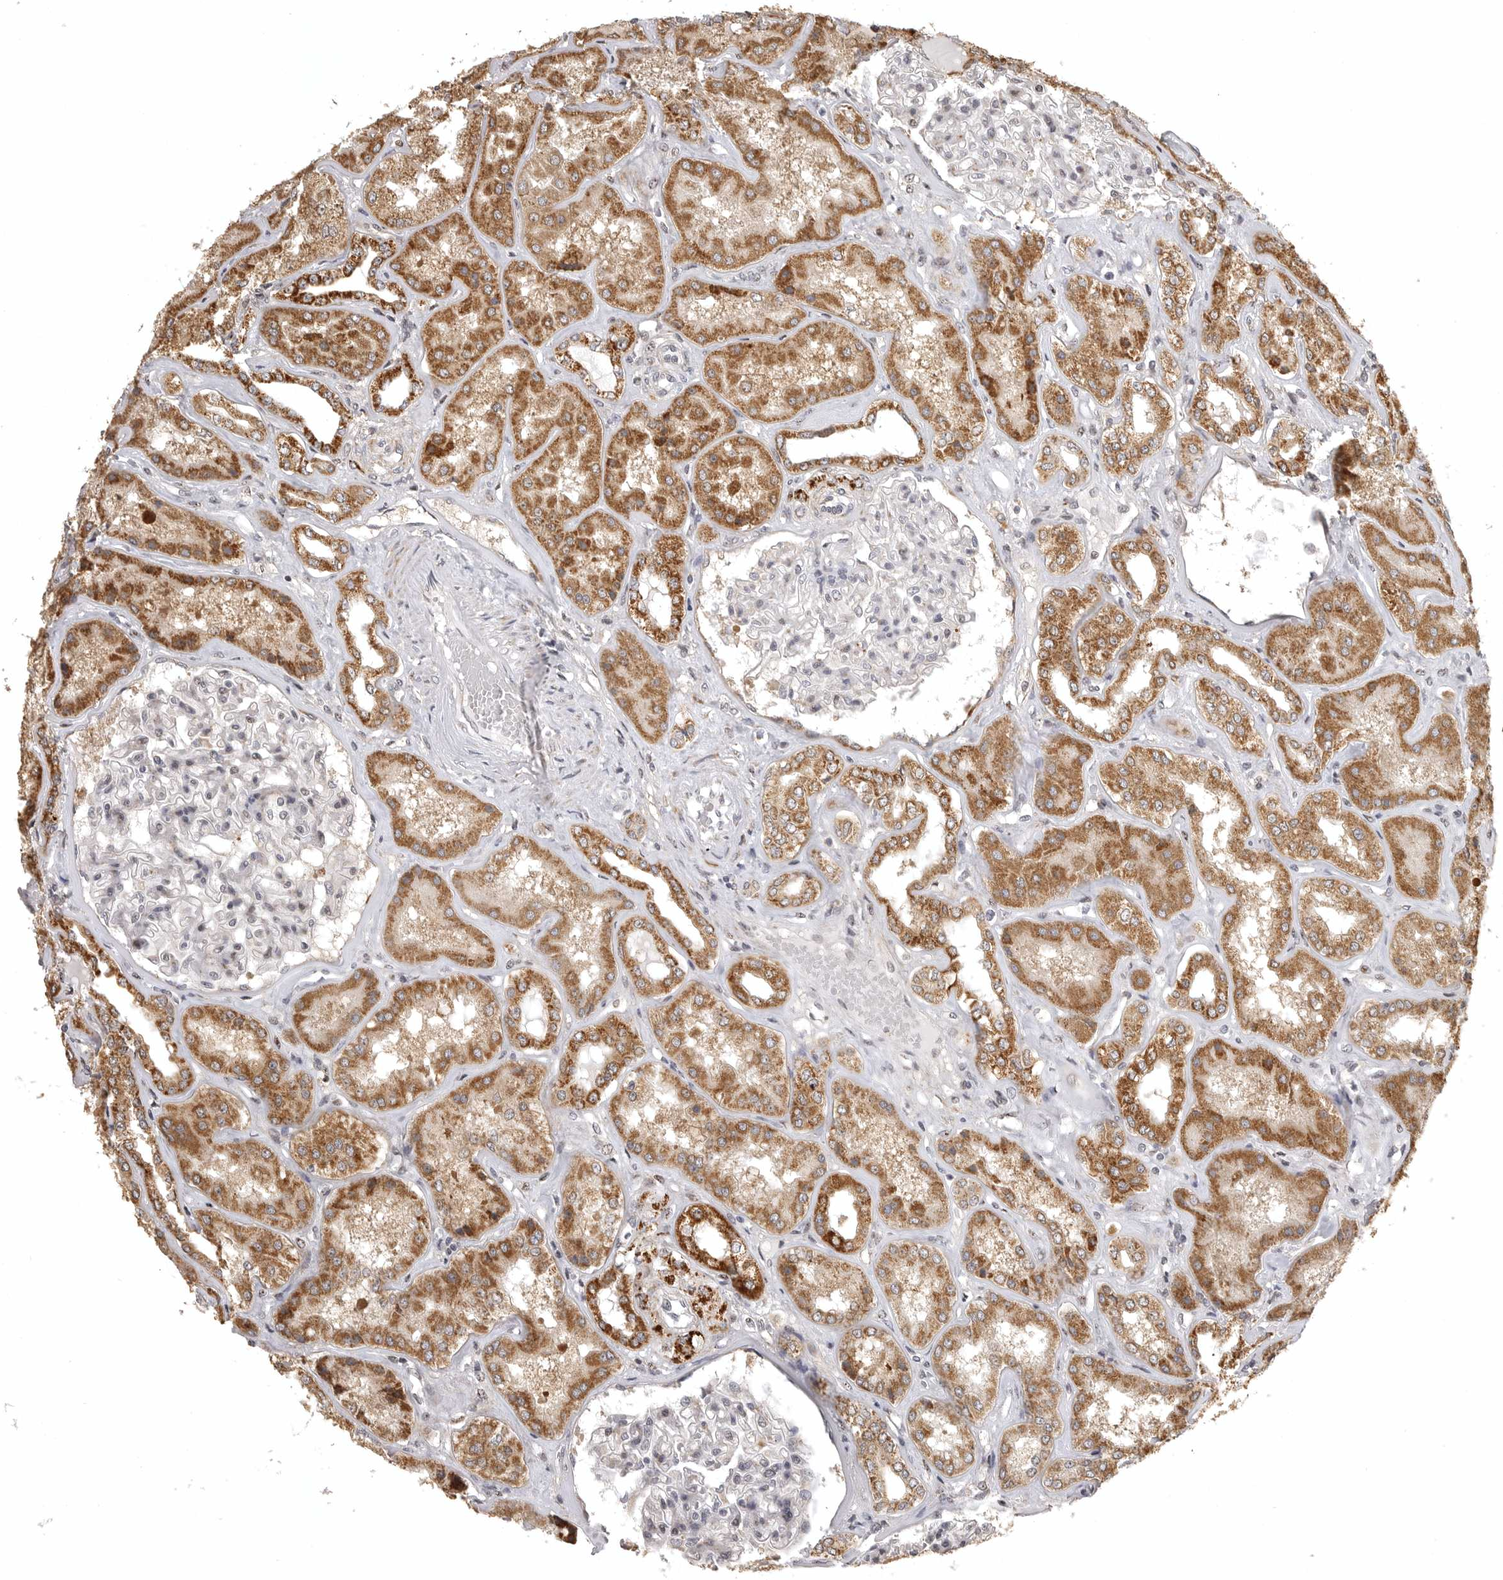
{"staining": {"intensity": "negative", "quantity": "none", "location": "none"}, "tissue": "kidney", "cell_type": "Cells in glomeruli", "image_type": "normal", "snomed": [{"axis": "morphology", "description": "Normal tissue, NOS"}, {"axis": "topography", "description": "Kidney"}], "caption": "Histopathology image shows no significant protein positivity in cells in glomeruli of unremarkable kidney. (Immunohistochemistry, brightfield microscopy, high magnification).", "gene": "POLE2", "patient": {"sex": "female", "age": 56}}